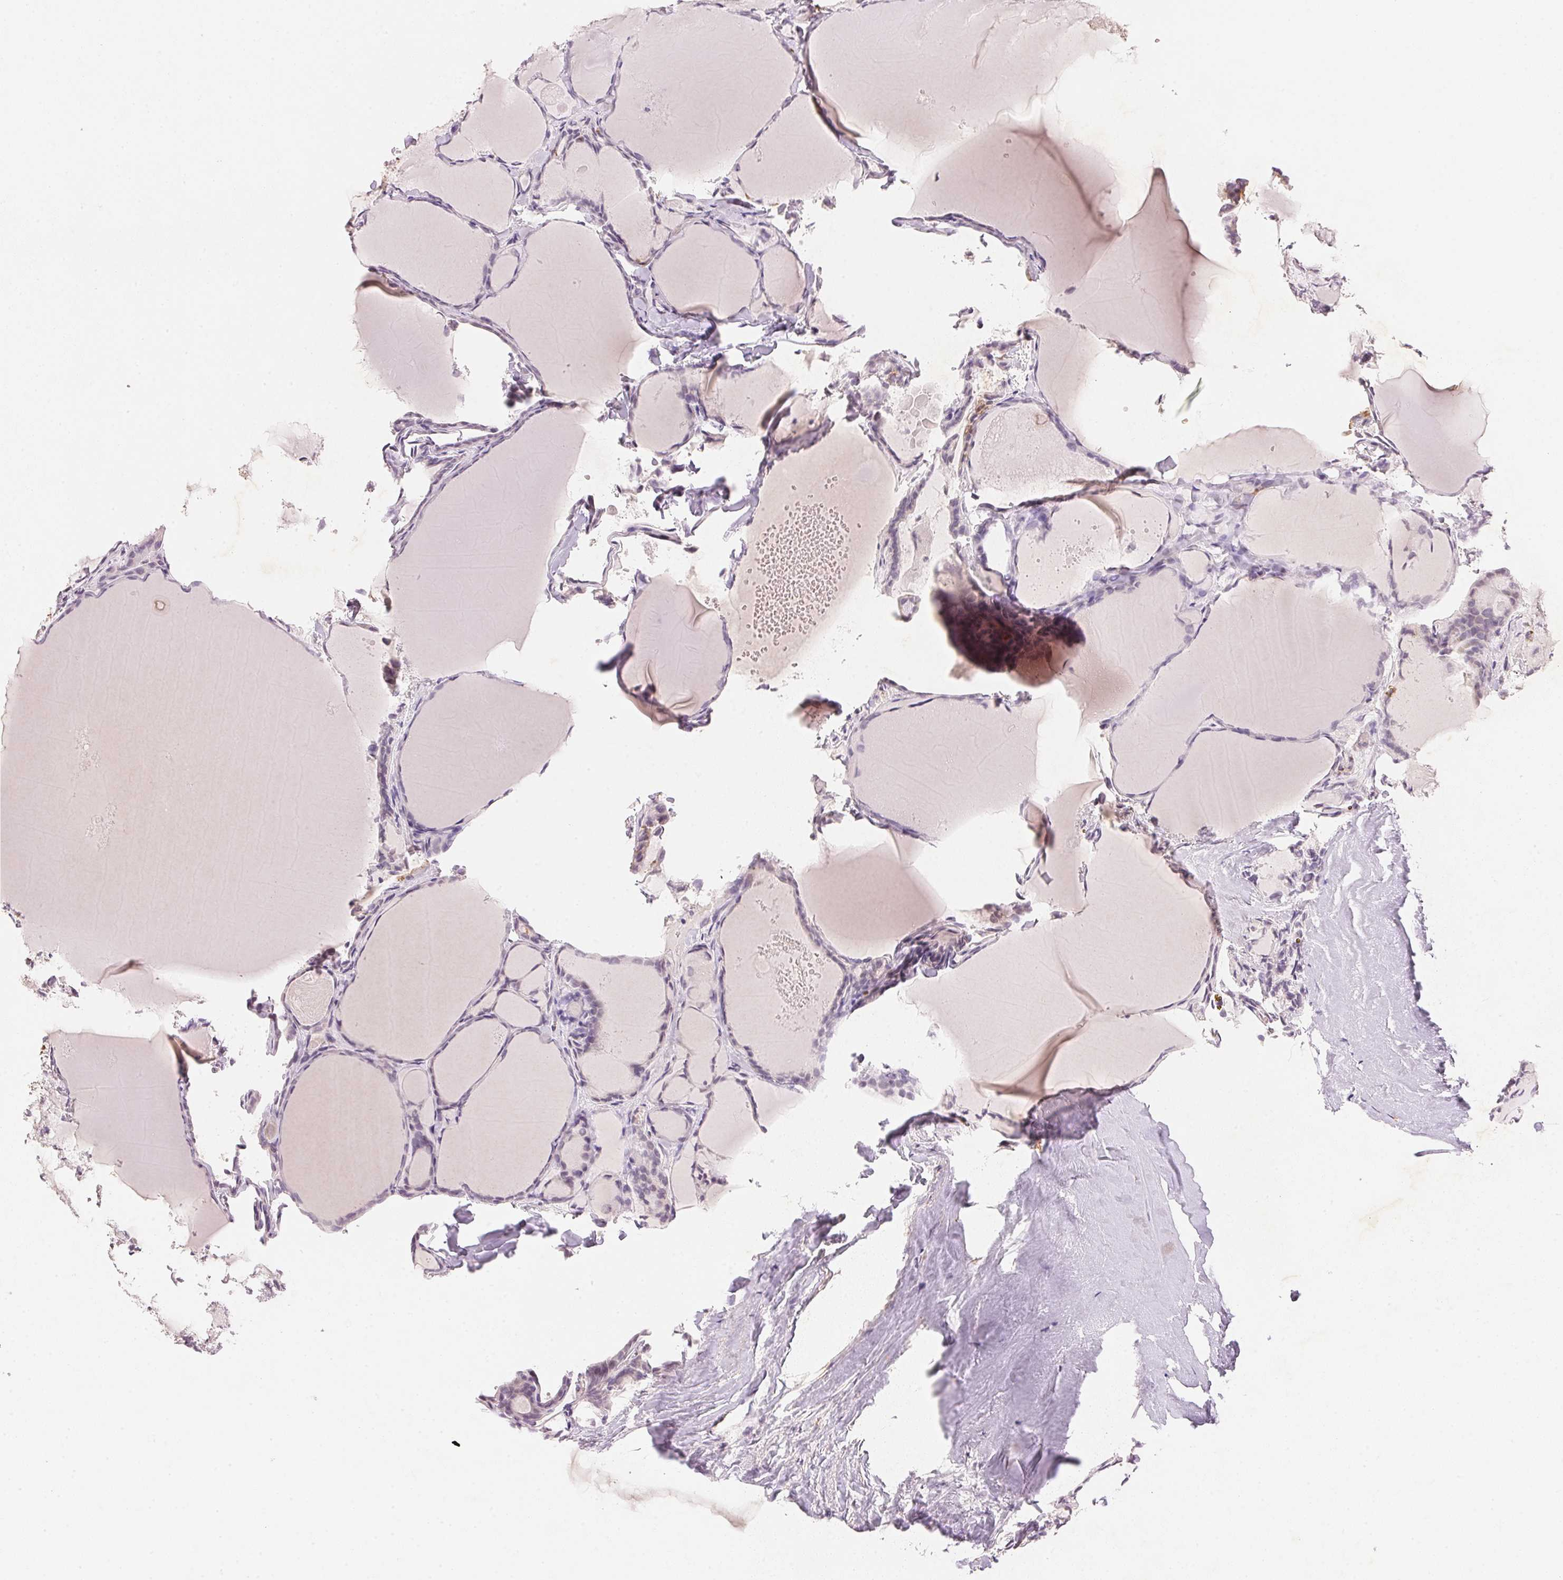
{"staining": {"intensity": "negative", "quantity": "none", "location": "none"}, "tissue": "thyroid cancer", "cell_type": "Tumor cells", "image_type": "cancer", "snomed": [{"axis": "morphology", "description": "Papillary adenocarcinoma, NOS"}, {"axis": "topography", "description": "Thyroid gland"}], "caption": "The histopathology image shows no significant expression in tumor cells of thyroid cancer (papillary adenocarcinoma). (DAB (3,3'-diaminobenzidine) immunohistochemistry (IHC), high magnification).", "gene": "SMTN", "patient": {"sex": "female", "age": 46}}